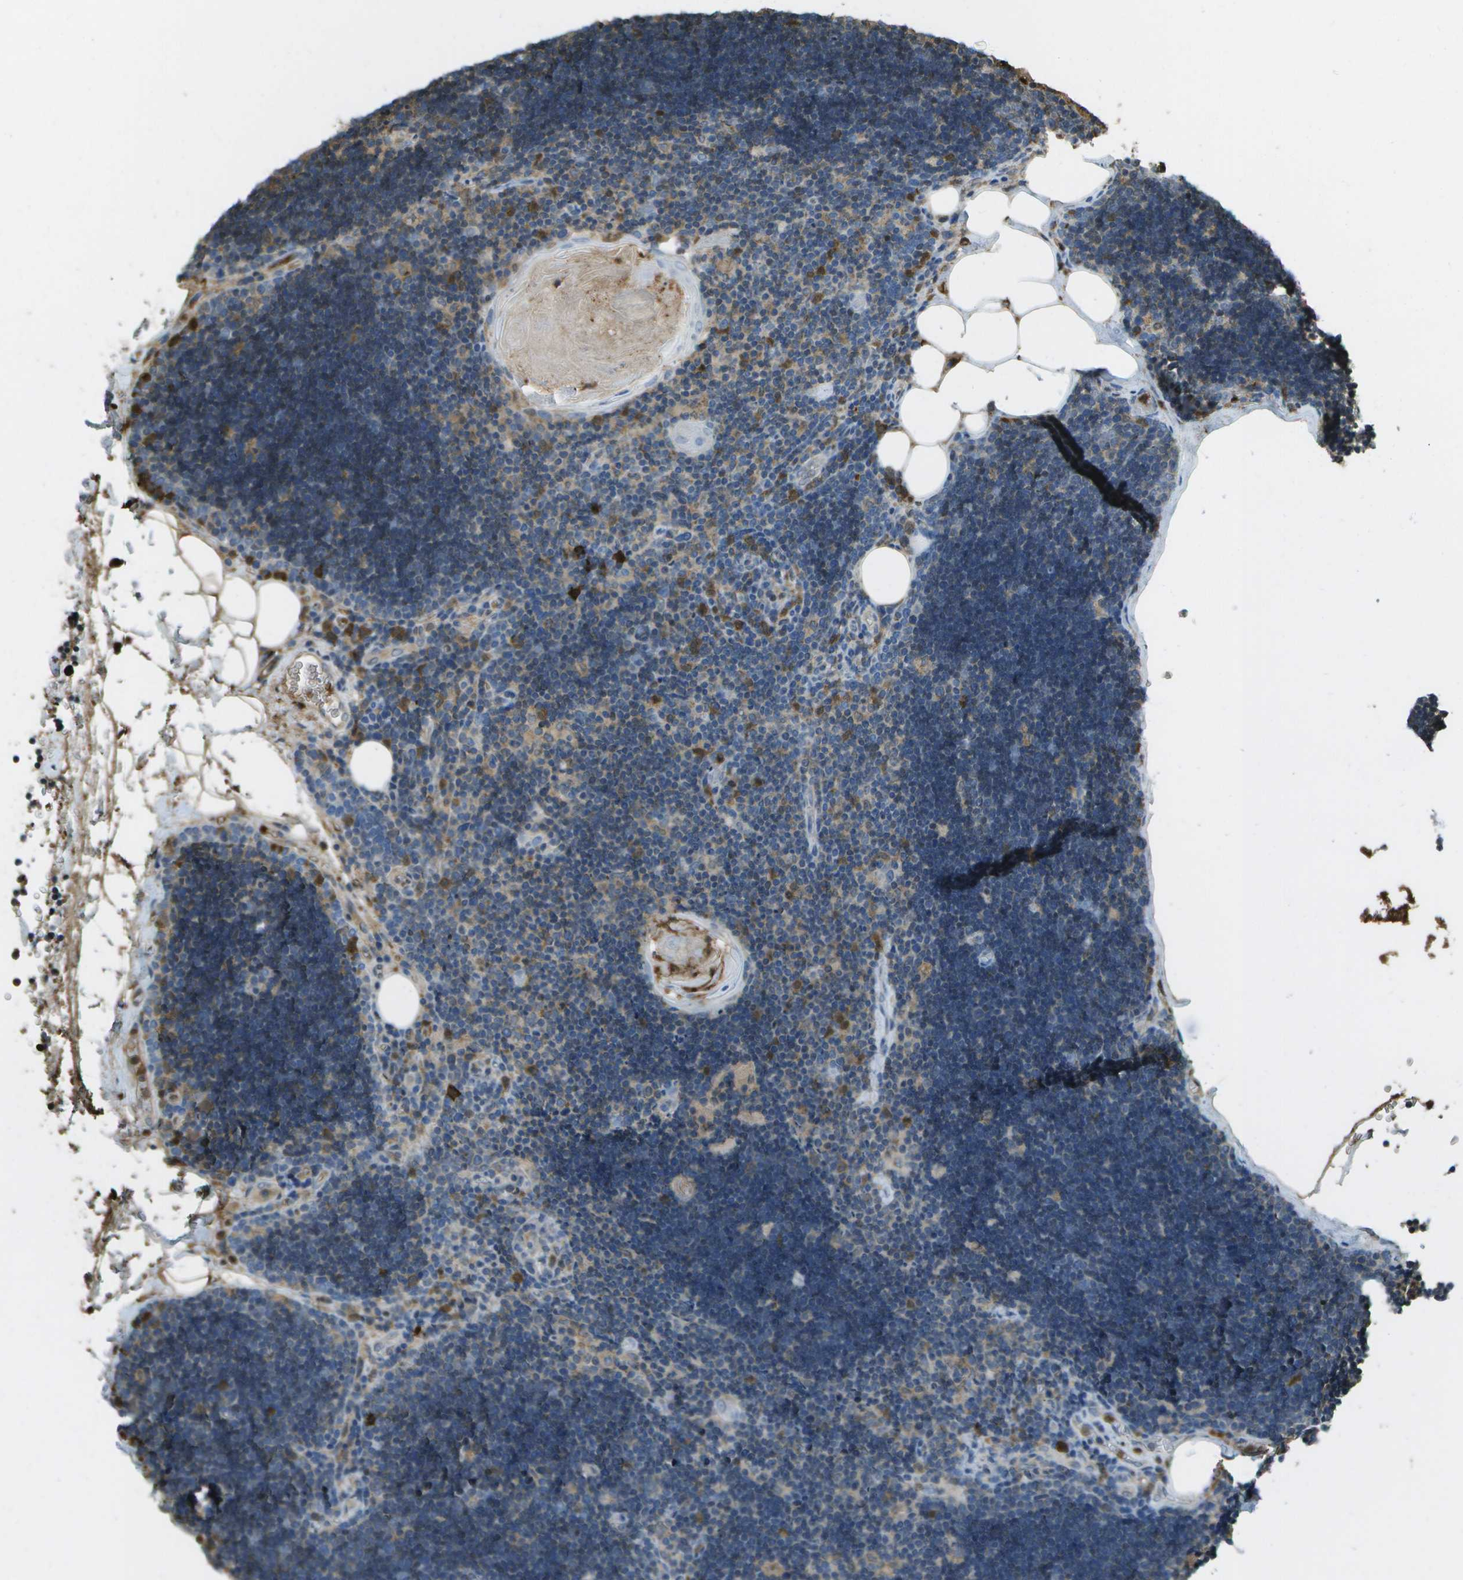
{"staining": {"intensity": "moderate", "quantity": "25%-75%", "location": "cytoplasmic/membranous"}, "tissue": "lymph node", "cell_type": "Germinal center cells", "image_type": "normal", "snomed": [{"axis": "morphology", "description": "Normal tissue, NOS"}, {"axis": "topography", "description": "Lymph node"}], "caption": "Immunohistochemical staining of normal lymph node shows 25%-75% levels of moderate cytoplasmic/membranous protein staining in about 25%-75% of germinal center cells.", "gene": "CACHD1", "patient": {"sex": "male", "age": 33}}